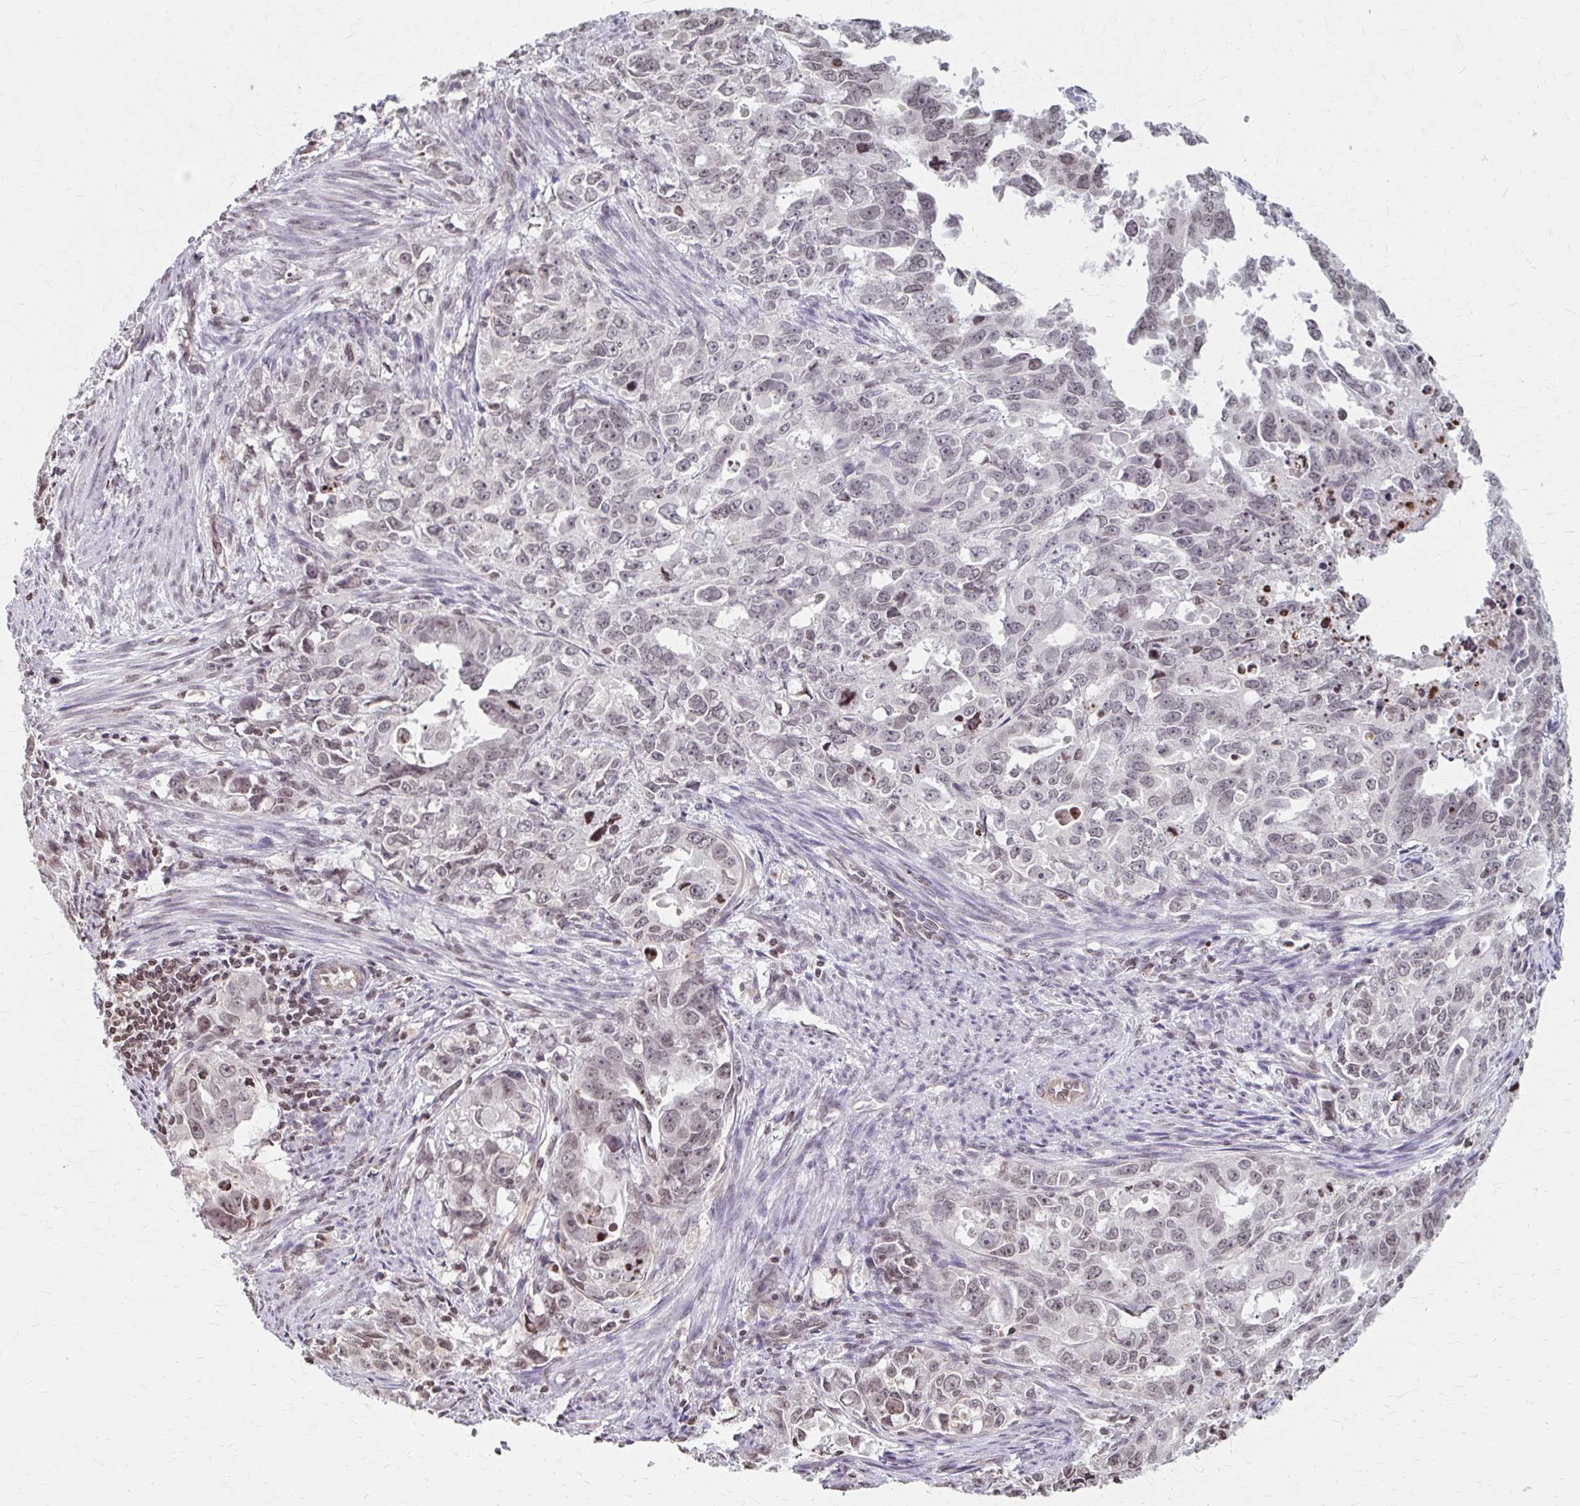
{"staining": {"intensity": "weak", "quantity": "<25%", "location": "nuclear"}, "tissue": "endometrial cancer", "cell_type": "Tumor cells", "image_type": "cancer", "snomed": [{"axis": "morphology", "description": "Adenocarcinoma, NOS"}, {"axis": "topography", "description": "Endometrium"}], "caption": "Tumor cells show no significant protein staining in endometrial cancer.", "gene": "ORC3", "patient": {"sex": "female", "age": 65}}